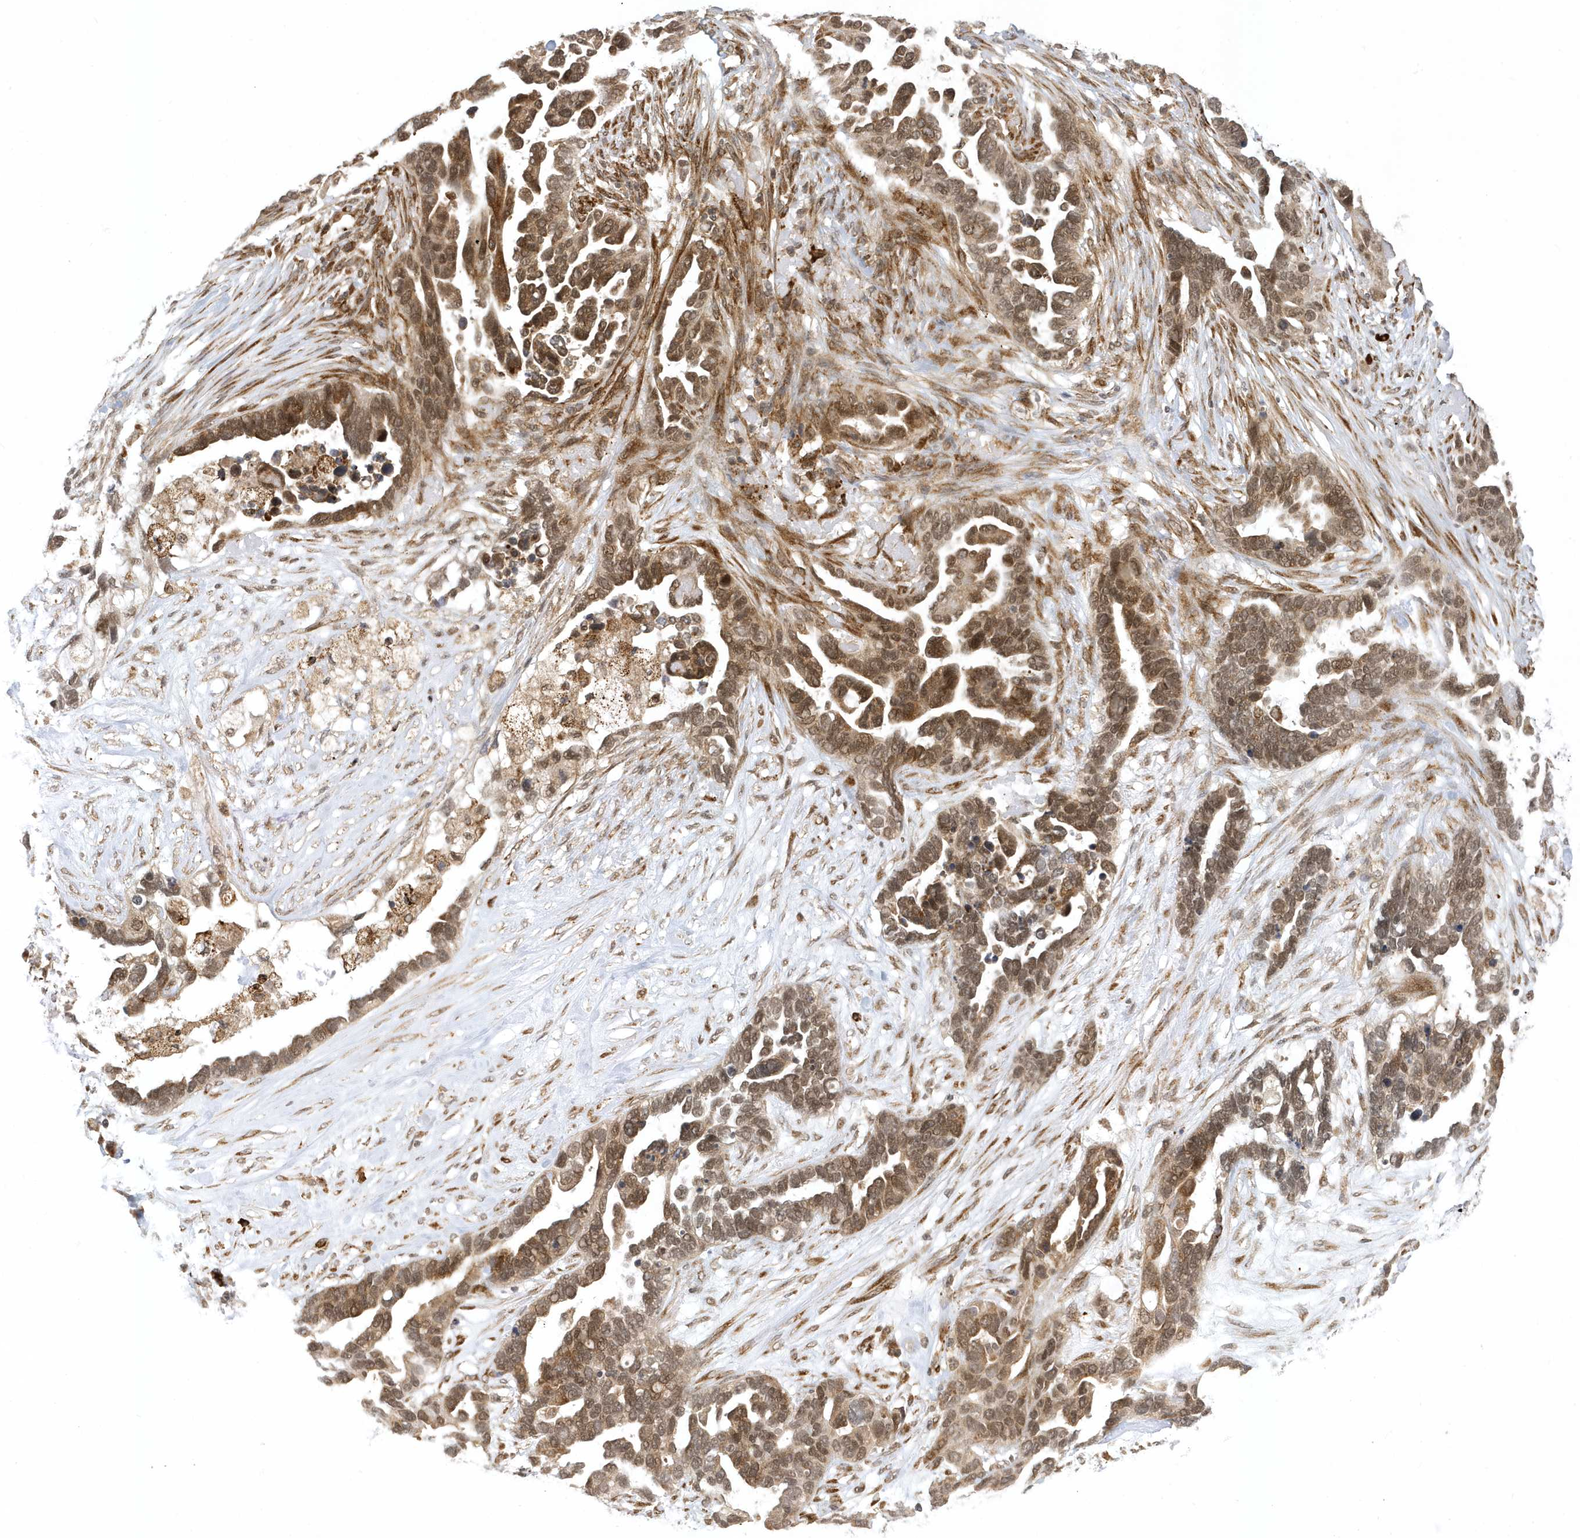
{"staining": {"intensity": "moderate", "quantity": ">75%", "location": "cytoplasmic/membranous,nuclear"}, "tissue": "ovarian cancer", "cell_type": "Tumor cells", "image_type": "cancer", "snomed": [{"axis": "morphology", "description": "Cystadenocarcinoma, serous, NOS"}, {"axis": "topography", "description": "Ovary"}], "caption": "Serous cystadenocarcinoma (ovarian) tissue exhibits moderate cytoplasmic/membranous and nuclear expression in approximately >75% of tumor cells", "gene": "METTL21A", "patient": {"sex": "female", "age": 54}}